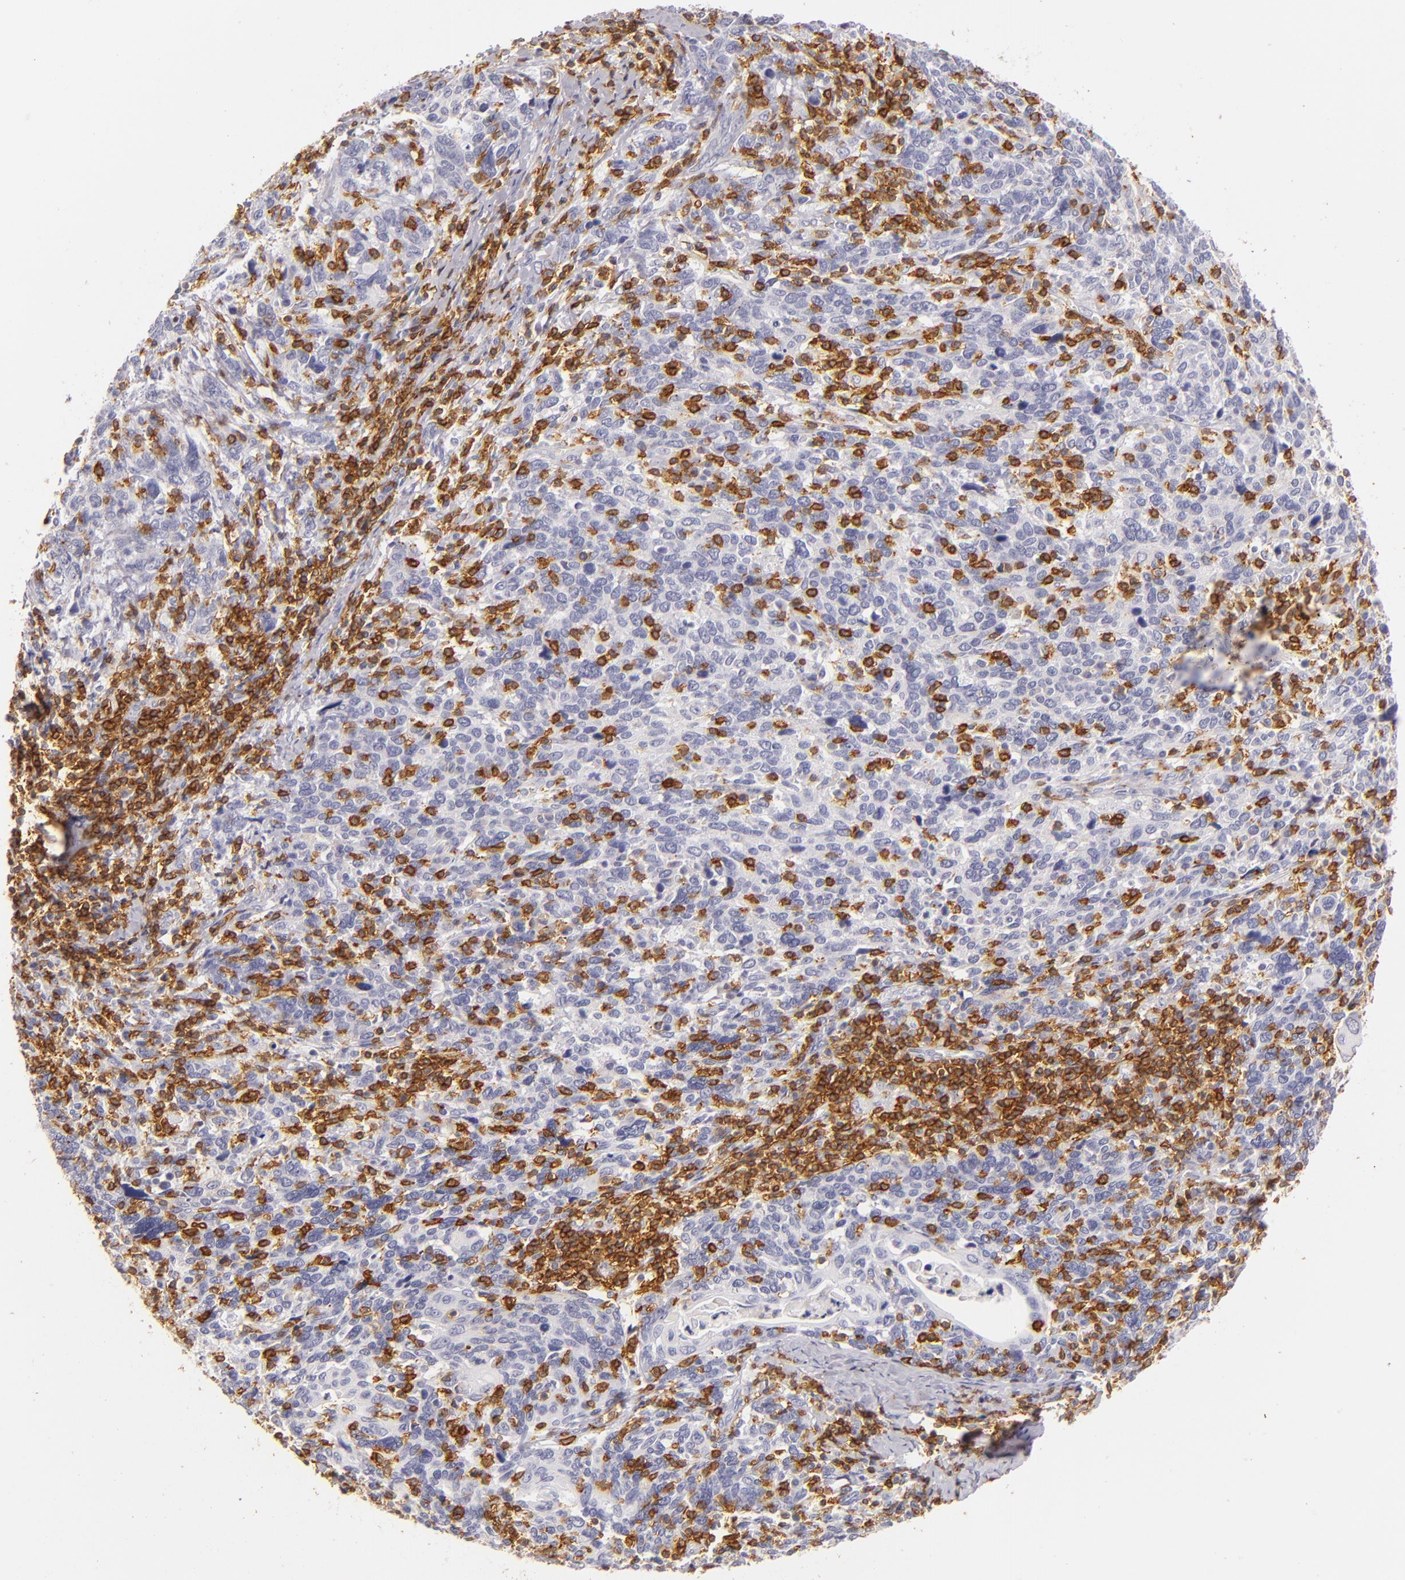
{"staining": {"intensity": "negative", "quantity": "none", "location": "none"}, "tissue": "cervical cancer", "cell_type": "Tumor cells", "image_type": "cancer", "snomed": [{"axis": "morphology", "description": "Squamous cell carcinoma, NOS"}, {"axis": "topography", "description": "Cervix"}], "caption": "Cervical squamous cell carcinoma was stained to show a protein in brown. There is no significant positivity in tumor cells.", "gene": "LAT", "patient": {"sex": "female", "age": 41}}